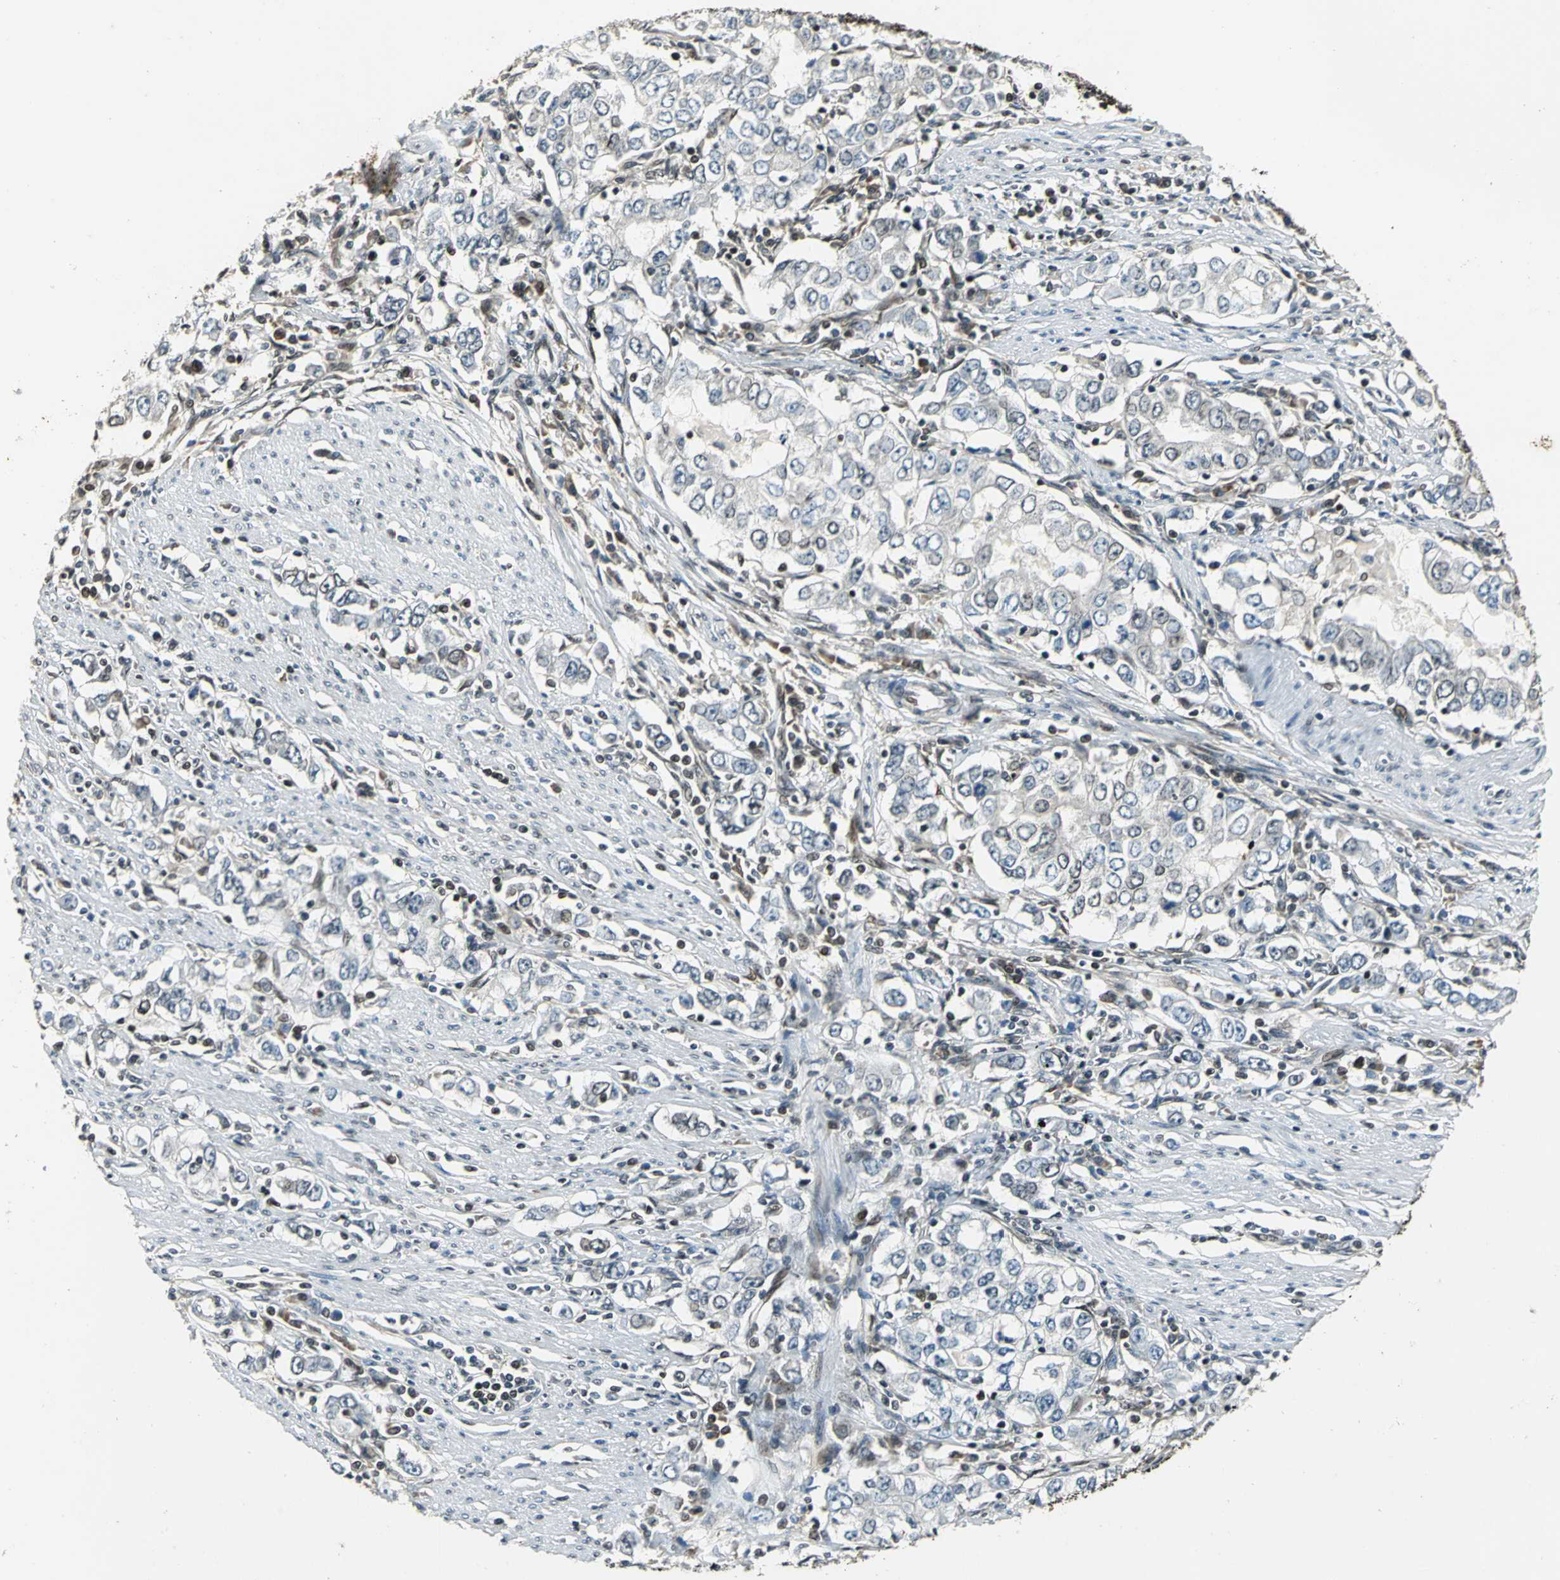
{"staining": {"intensity": "weak", "quantity": "<25%", "location": "cytoplasmic/membranous,nuclear"}, "tissue": "stomach cancer", "cell_type": "Tumor cells", "image_type": "cancer", "snomed": [{"axis": "morphology", "description": "Adenocarcinoma, NOS"}, {"axis": "topography", "description": "Stomach, lower"}], "caption": "The IHC photomicrograph has no significant expression in tumor cells of stomach cancer (adenocarcinoma) tissue.", "gene": "BRIP1", "patient": {"sex": "female", "age": 72}}